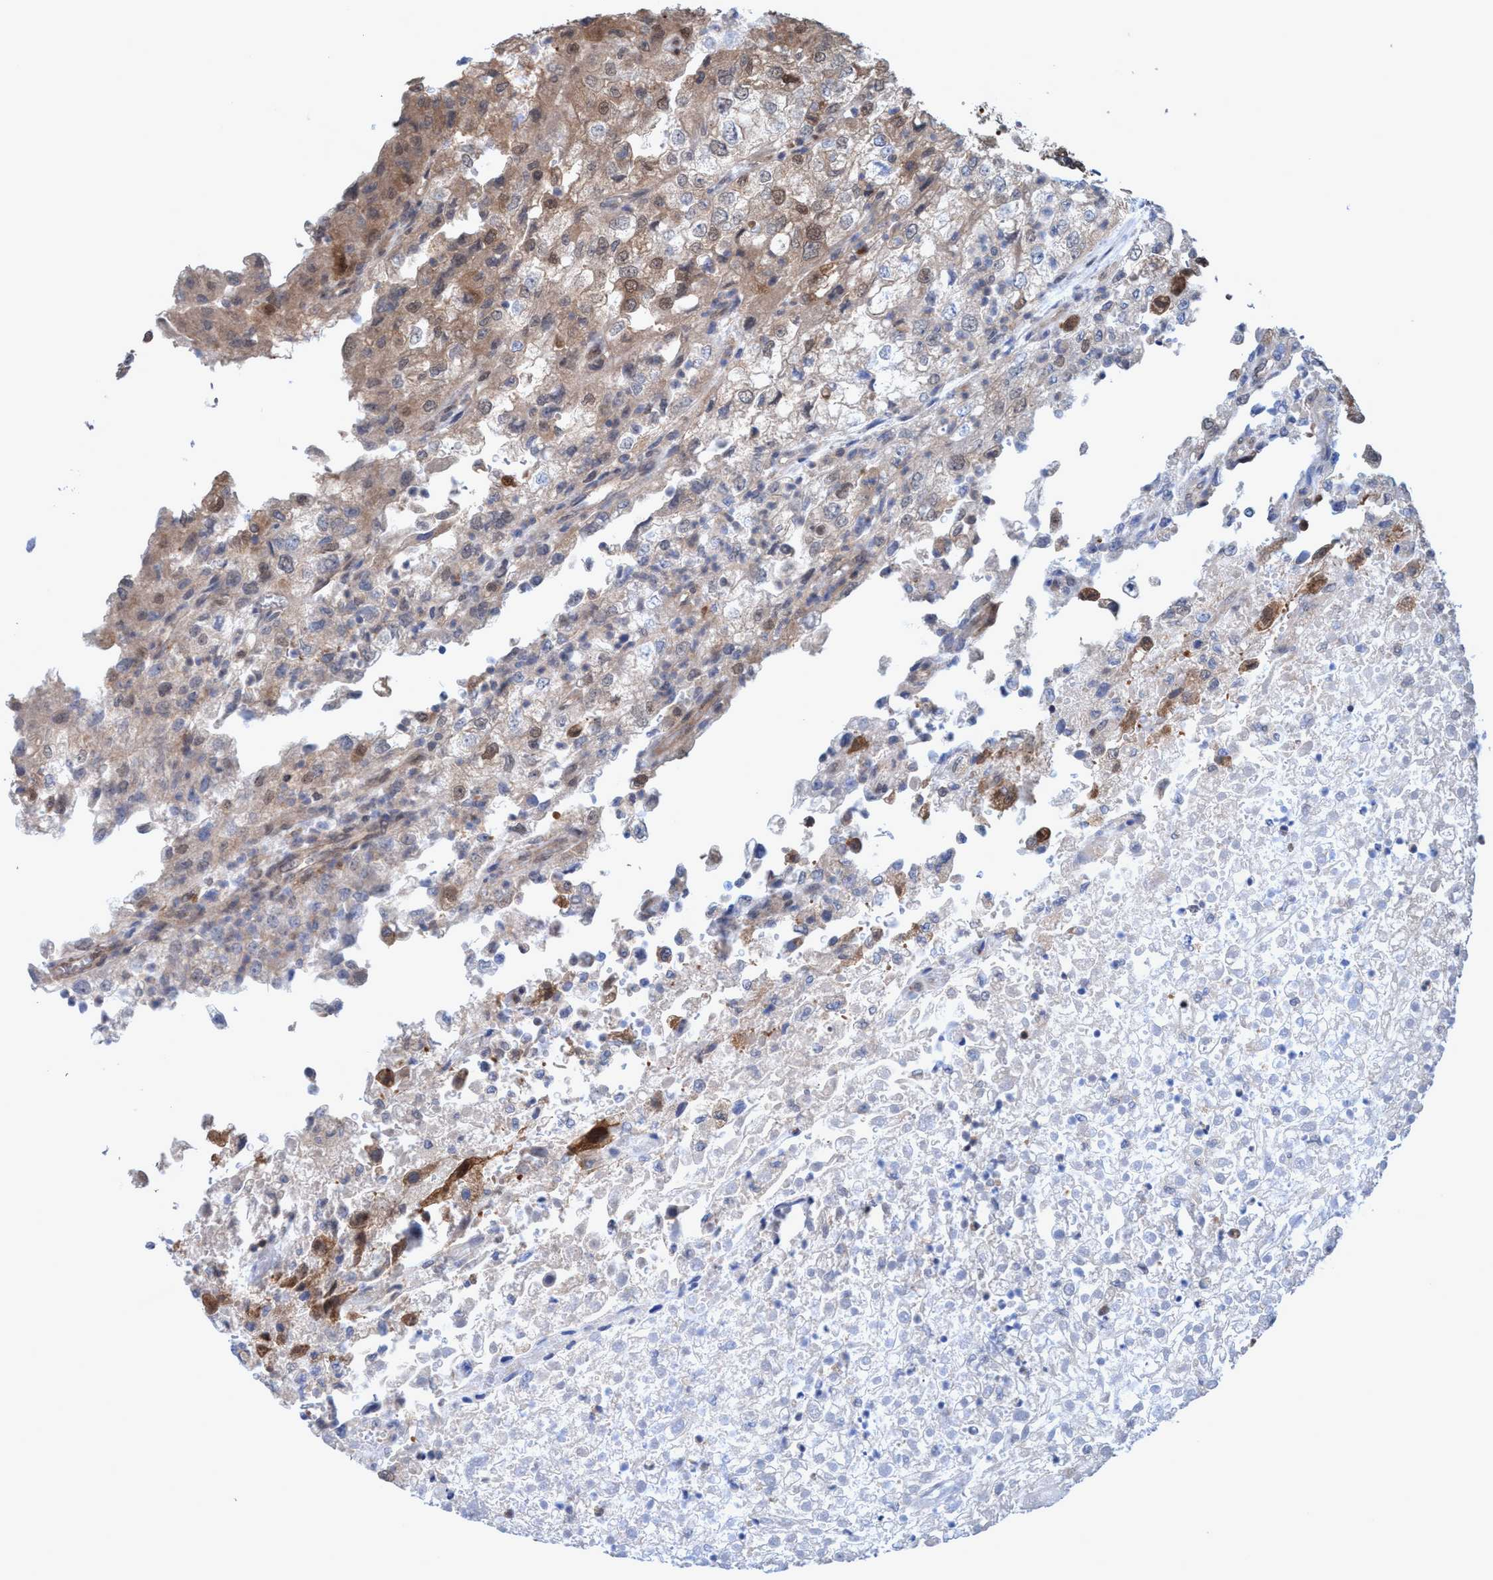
{"staining": {"intensity": "weak", "quantity": "25%-75%", "location": "cytoplasmic/membranous"}, "tissue": "renal cancer", "cell_type": "Tumor cells", "image_type": "cancer", "snomed": [{"axis": "morphology", "description": "Adenocarcinoma, NOS"}, {"axis": "topography", "description": "Kidney"}], "caption": "Immunohistochemical staining of human adenocarcinoma (renal) reveals weak cytoplasmic/membranous protein expression in approximately 25%-75% of tumor cells. (IHC, brightfield microscopy, high magnification).", "gene": "GLOD4", "patient": {"sex": "female", "age": 54}}